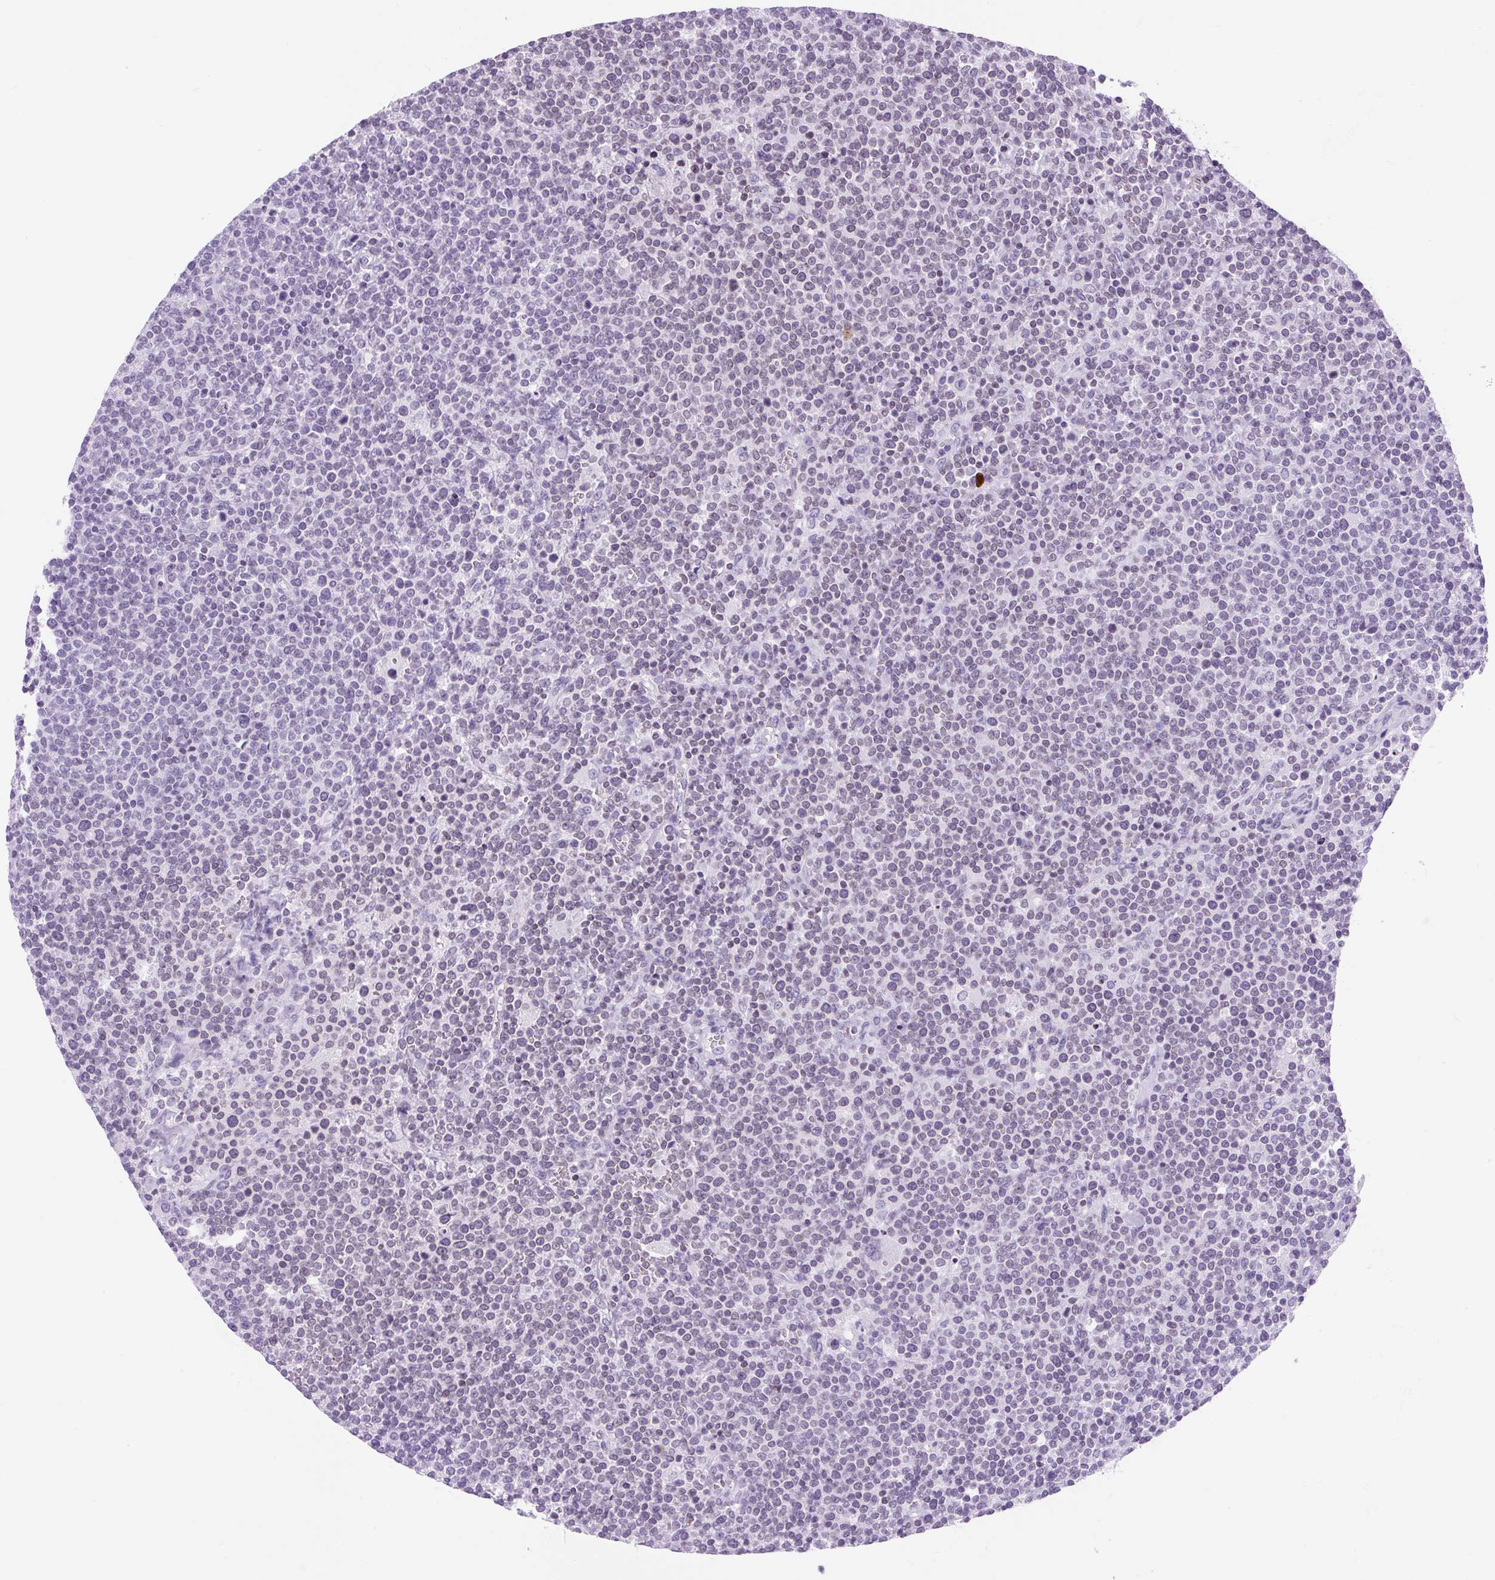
{"staining": {"intensity": "weak", "quantity": "<25%", "location": "nuclear"}, "tissue": "lymphoma", "cell_type": "Tumor cells", "image_type": "cancer", "snomed": [{"axis": "morphology", "description": "Malignant lymphoma, non-Hodgkin's type, High grade"}, {"axis": "topography", "description": "Lymph node"}], "caption": "Immunohistochemistry photomicrograph of lymphoma stained for a protein (brown), which exhibits no staining in tumor cells.", "gene": "VPREB1", "patient": {"sex": "male", "age": 61}}